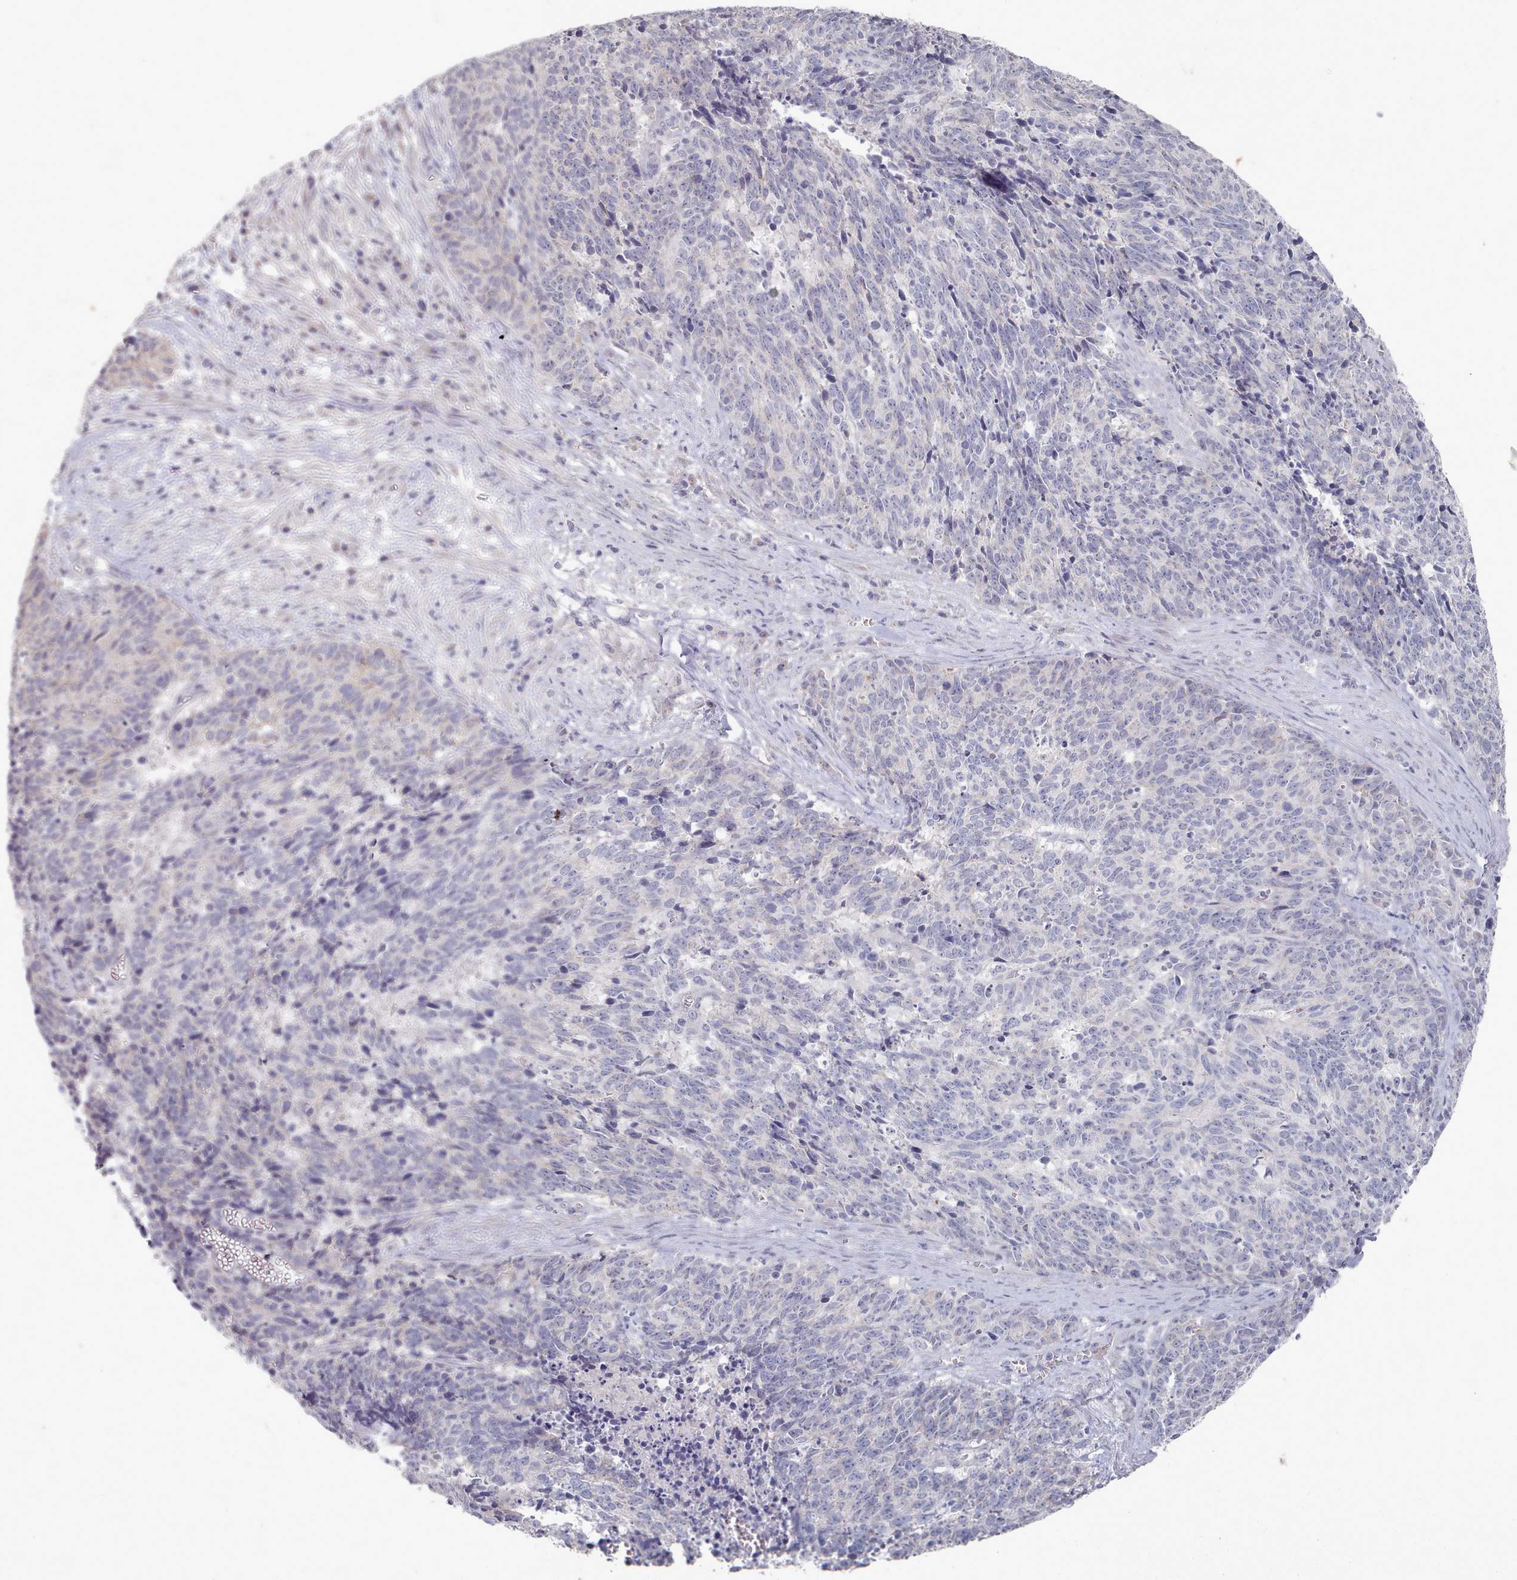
{"staining": {"intensity": "negative", "quantity": "none", "location": "none"}, "tissue": "cervical cancer", "cell_type": "Tumor cells", "image_type": "cancer", "snomed": [{"axis": "morphology", "description": "Squamous cell carcinoma, NOS"}, {"axis": "topography", "description": "Cervix"}], "caption": "High power microscopy photomicrograph of an immunohistochemistry (IHC) histopathology image of squamous cell carcinoma (cervical), revealing no significant positivity in tumor cells.", "gene": "PROM2", "patient": {"sex": "female", "age": 29}}